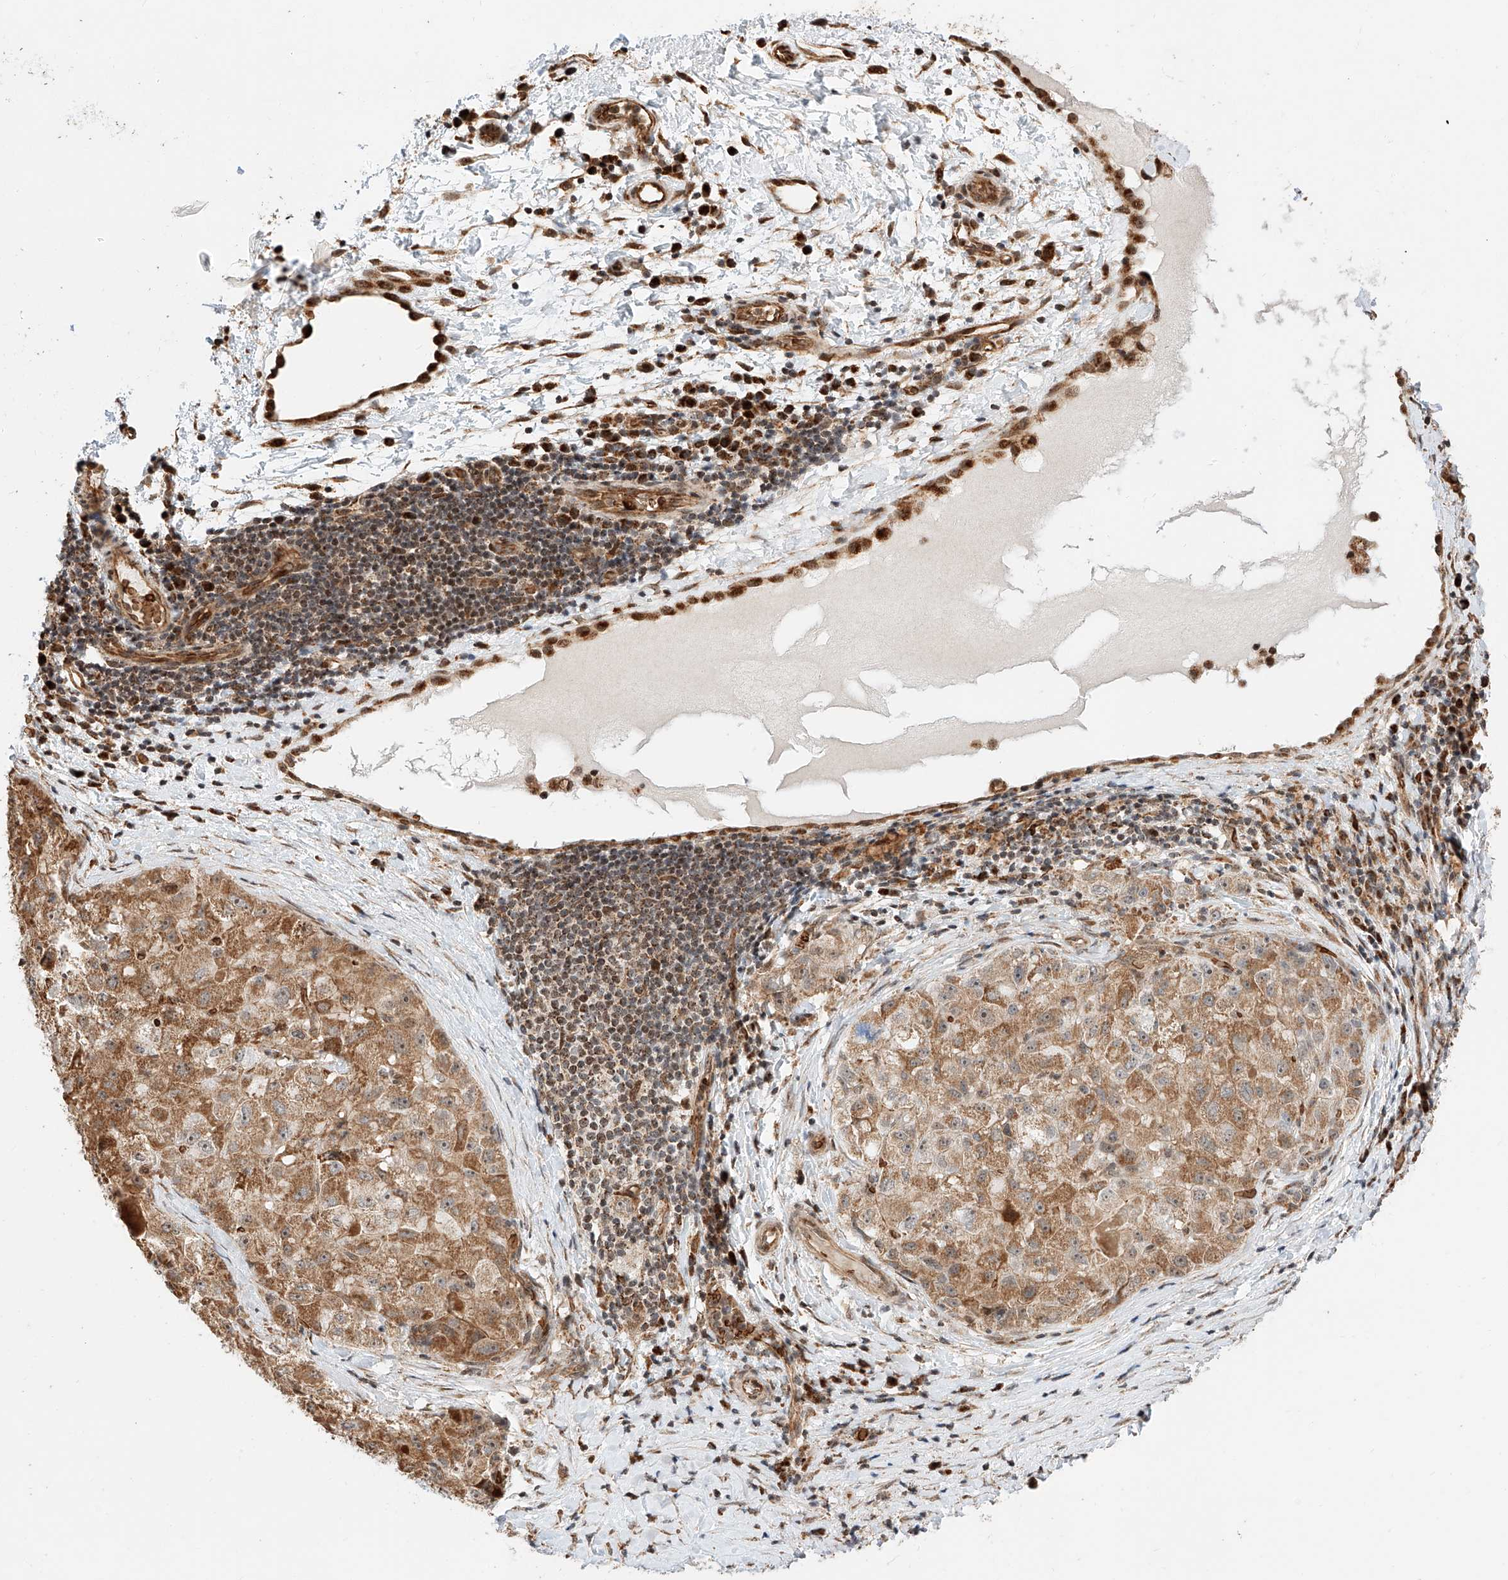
{"staining": {"intensity": "moderate", "quantity": ">75%", "location": "cytoplasmic/membranous"}, "tissue": "liver cancer", "cell_type": "Tumor cells", "image_type": "cancer", "snomed": [{"axis": "morphology", "description": "Carcinoma, Hepatocellular, NOS"}, {"axis": "topography", "description": "Liver"}], "caption": "The image reveals a brown stain indicating the presence of a protein in the cytoplasmic/membranous of tumor cells in liver hepatocellular carcinoma.", "gene": "THTPA", "patient": {"sex": "male", "age": 80}}